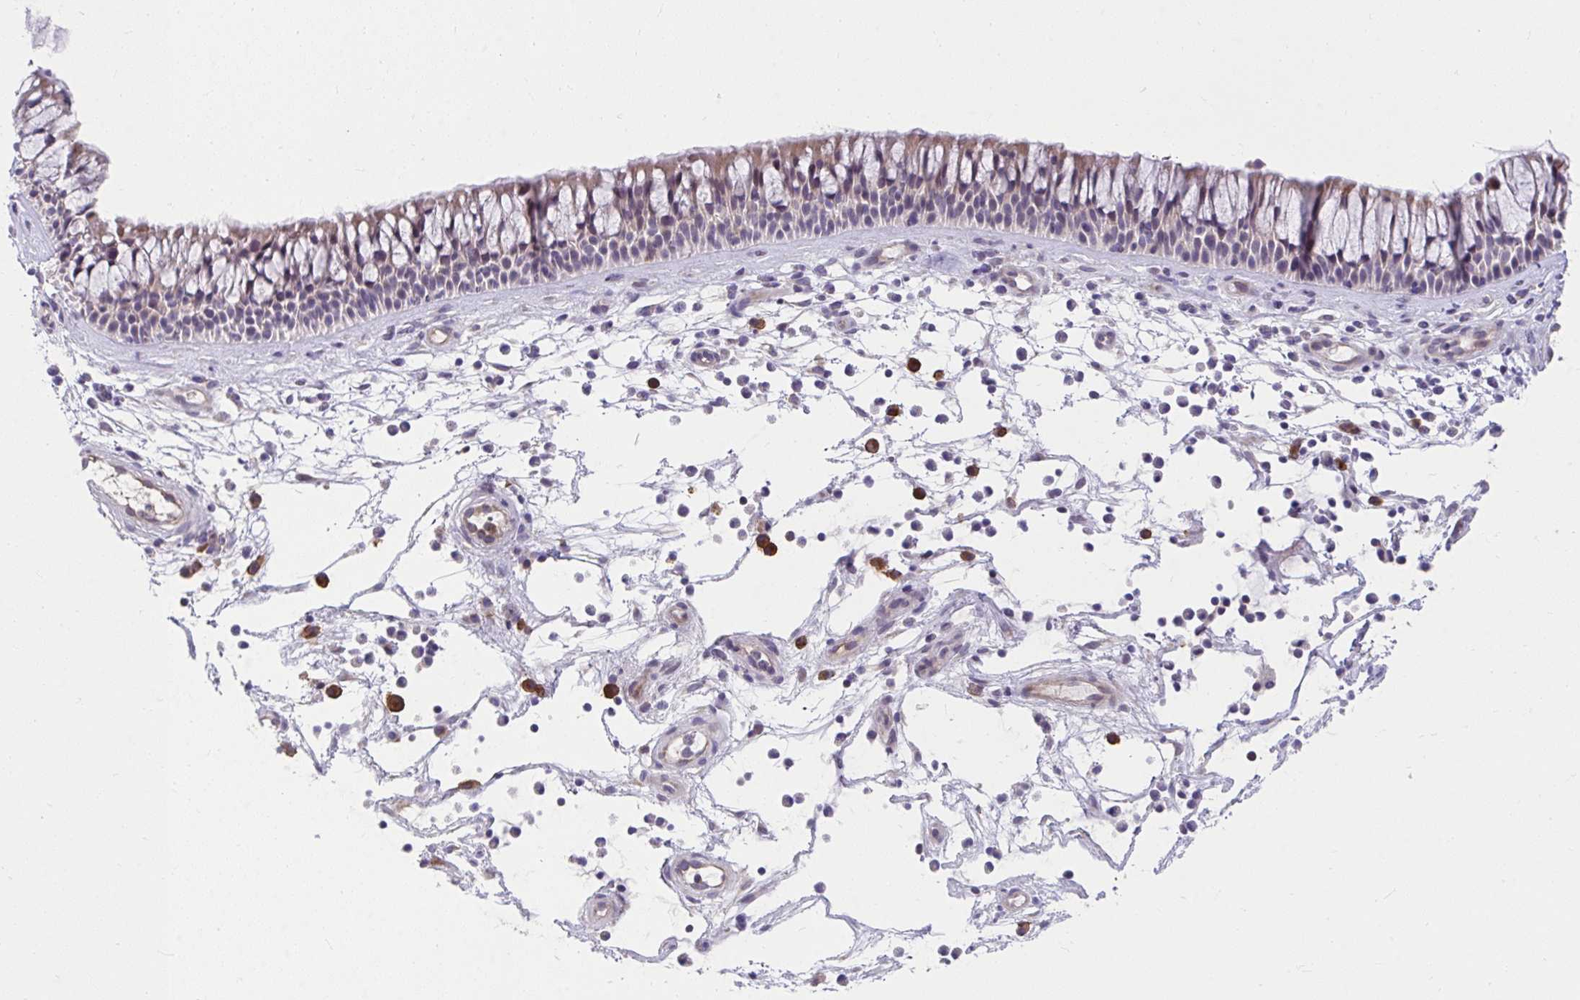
{"staining": {"intensity": "weak", "quantity": "25%-75%", "location": "cytoplasmic/membranous"}, "tissue": "nasopharynx", "cell_type": "Respiratory epithelial cells", "image_type": "normal", "snomed": [{"axis": "morphology", "description": "Normal tissue, NOS"}, {"axis": "topography", "description": "Nasopharynx"}], "caption": "Unremarkable nasopharynx shows weak cytoplasmic/membranous expression in about 25%-75% of respiratory epithelial cells, visualized by immunohistochemistry.", "gene": "SLAMF7", "patient": {"sex": "male", "age": 56}}